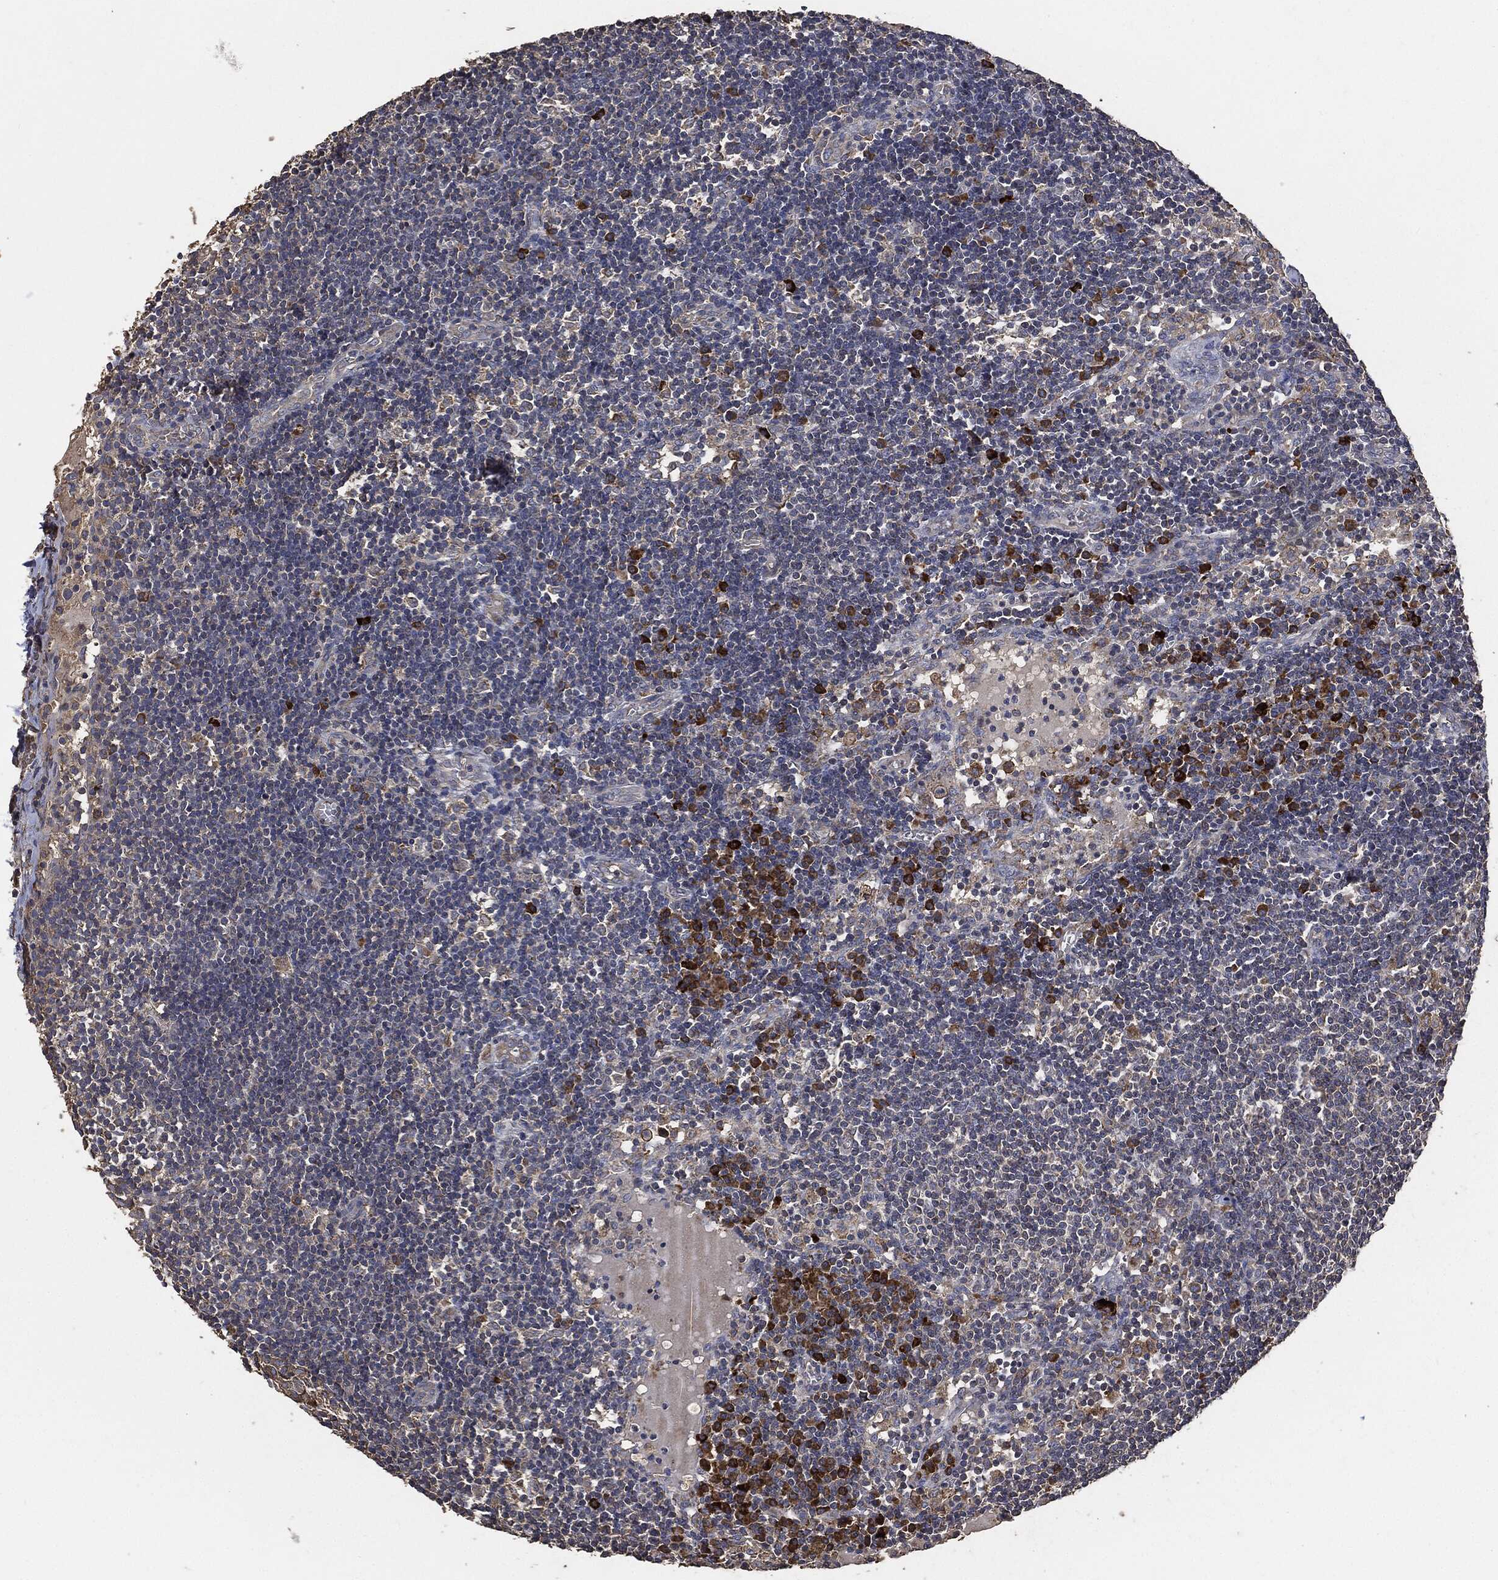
{"staining": {"intensity": "strong", "quantity": "<25%", "location": "cytoplasmic/membranous"}, "tissue": "lymph node", "cell_type": "Germinal center cells", "image_type": "normal", "snomed": [{"axis": "morphology", "description": "Normal tissue, NOS"}, {"axis": "morphology", "description": "Adenocarcinoma, NOS"}, {"axis": "topography", "description": "Lymph node"}, {"axis": "topography", "description": "Pancreas"}], "caption": "Lymph node stained with a brown dye shows strong cytoplasmic/membranous positive expression in about <25% of germinal center cells.", "gene": "STK3", "patient": {"sex": "female", "age": 58}}